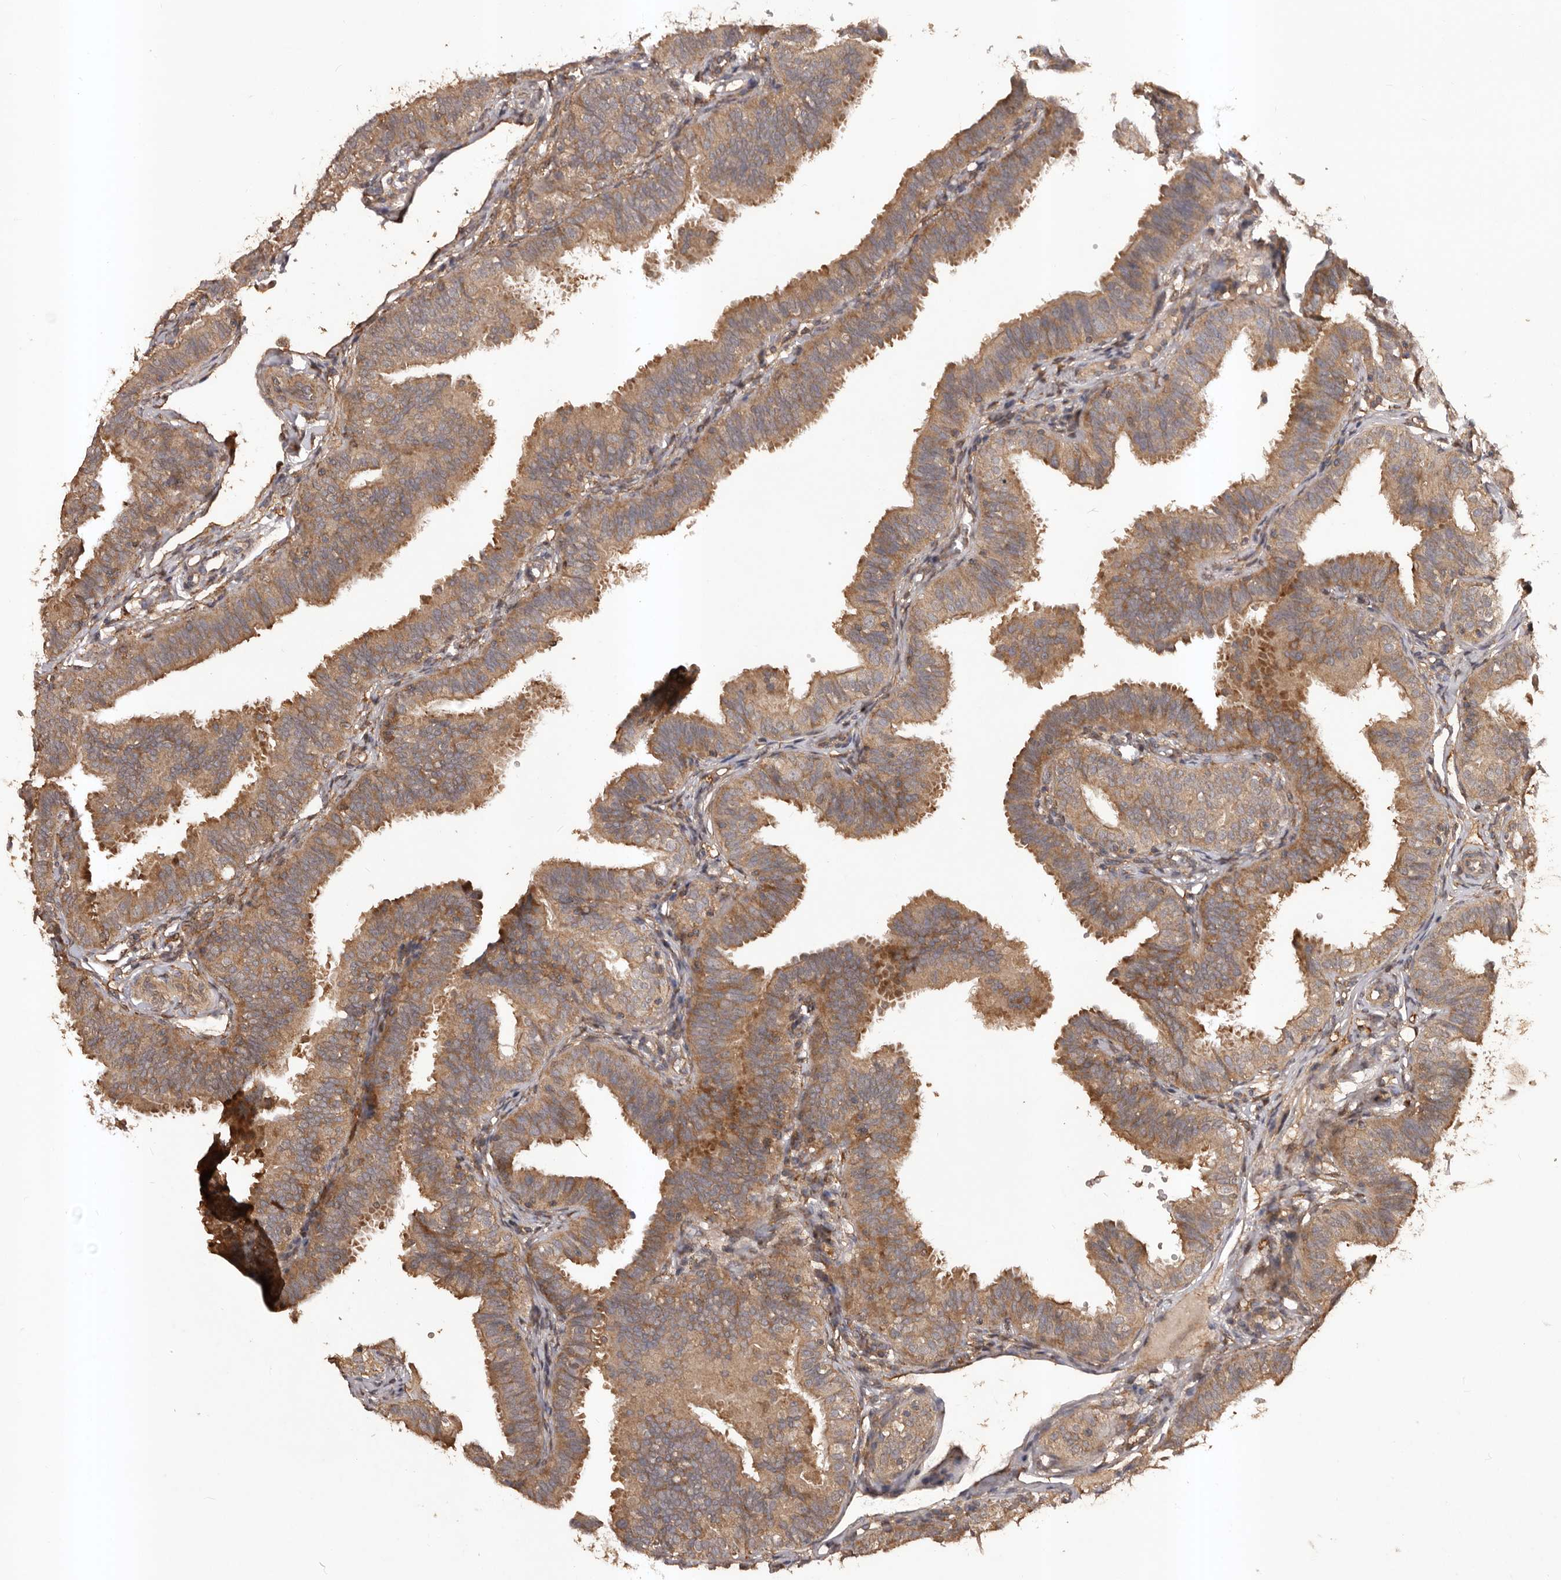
{"staining": {"intensity": "moderate", "quantity": ">75%", "location": "cytoplasmic/membranous"}, "tissue": "fallopian tube", "cell_type": "Glandular cells", "image_type": "normal", "snomed": [{"axis": "morphology", "description": "Normal tissue, NOS"}, {"axis": "topography", "description": "Fallopian tube"}], "caption": "Immunohistochemical staining of unremarkable human fallopian tube demonstrates >75% levels of moderate cytoplasmic/membranous protein expression in approximately >75% of glandular cells. Using DAB (brown) and hematoxylin (blue) stains, captured at high magnification using brightfield microscopy.", "gene": "SLC22A3", "patient": {"sex": "female", "age": 35}}